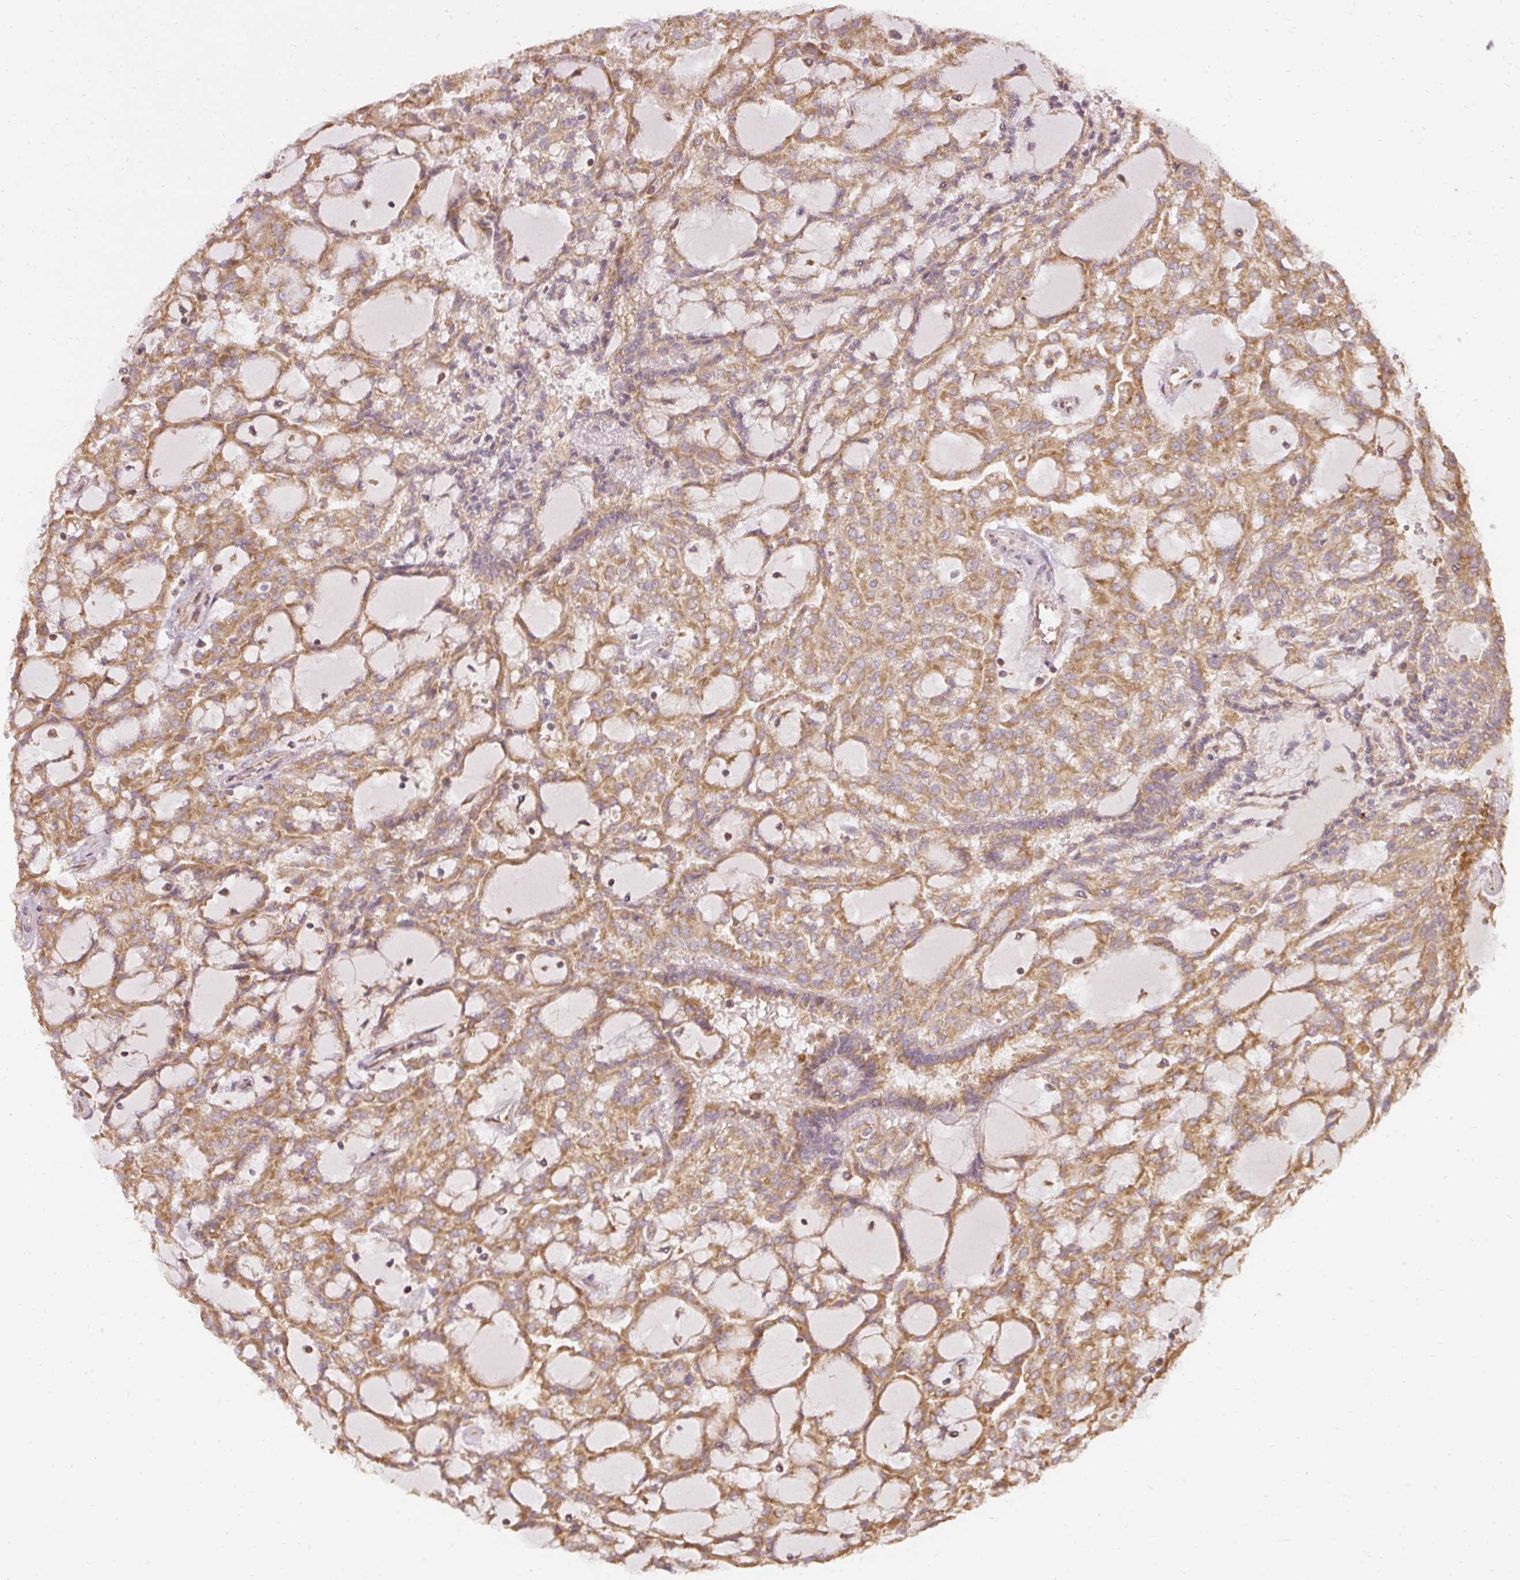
{"staining": {"intensity": "moderate", "quantity": ">75%", "location": "cytoplasmic/membranous"}, "tissue": "renal cancer", "cell_type": "Tumor cells", "image_type": "cancer", "snomed": [{"axis": "morphology", "description": "Adenocarcinoma, NOS"}, {"axis": "topography", "description": "Kidney"}], "caption": "Immunohistochemistry micrograph of neoplastic tissue: renal adenocarcinoma stained using immunohistochemistry demonstrates medium levels of moderate protein expression localized specifically in the cytoplasmic/membranous of tumor cells, appearing as a cytoplasmic/membranous brown color.", "gene": "RPL24", "patient": {"sex": "male", "age": 63}}